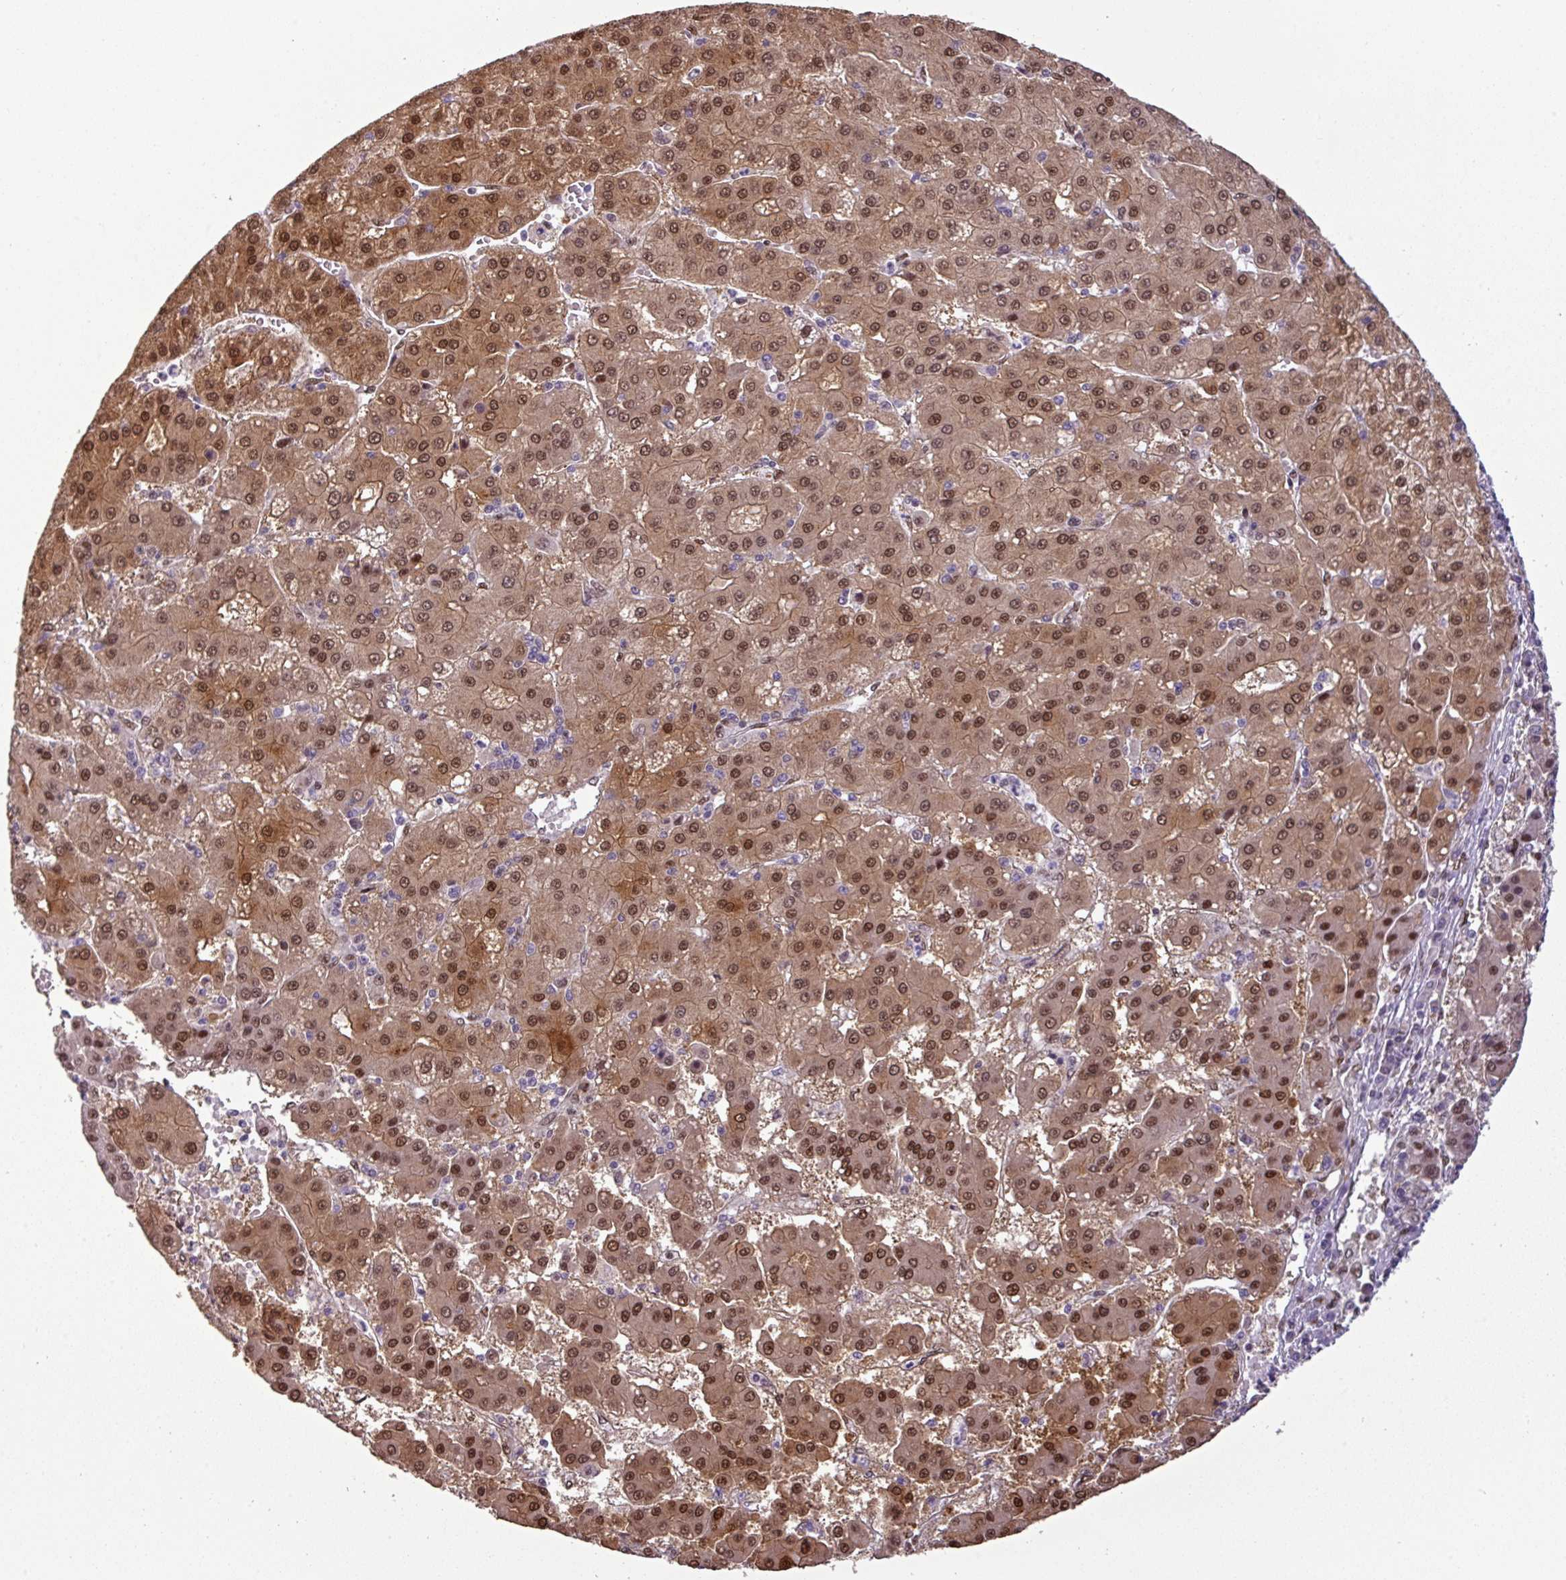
{"staining": {"intensity": "strong", "quantity": ">75%", "location": "cytoplasmic/membranous,nuclear"}, "tissue": "liver cancer", "cell_type": "Tumor cells", "image_type": "cancer", "snomed": [{"axis": "morphology", "description": "Carcinoma, Hepatocellular, NOS"}, {"axis": "topography", "description": "Liver"}], "caption": "This is a histology image of immunohistochemistry staining of hepatocellular carcinoma (liver), which shows strong staining in the cytoplasmic/membranous and nuclear of tumor cells.", "gene": "IRF2BPL", "patient": {"sex": "male", "age": 76}}